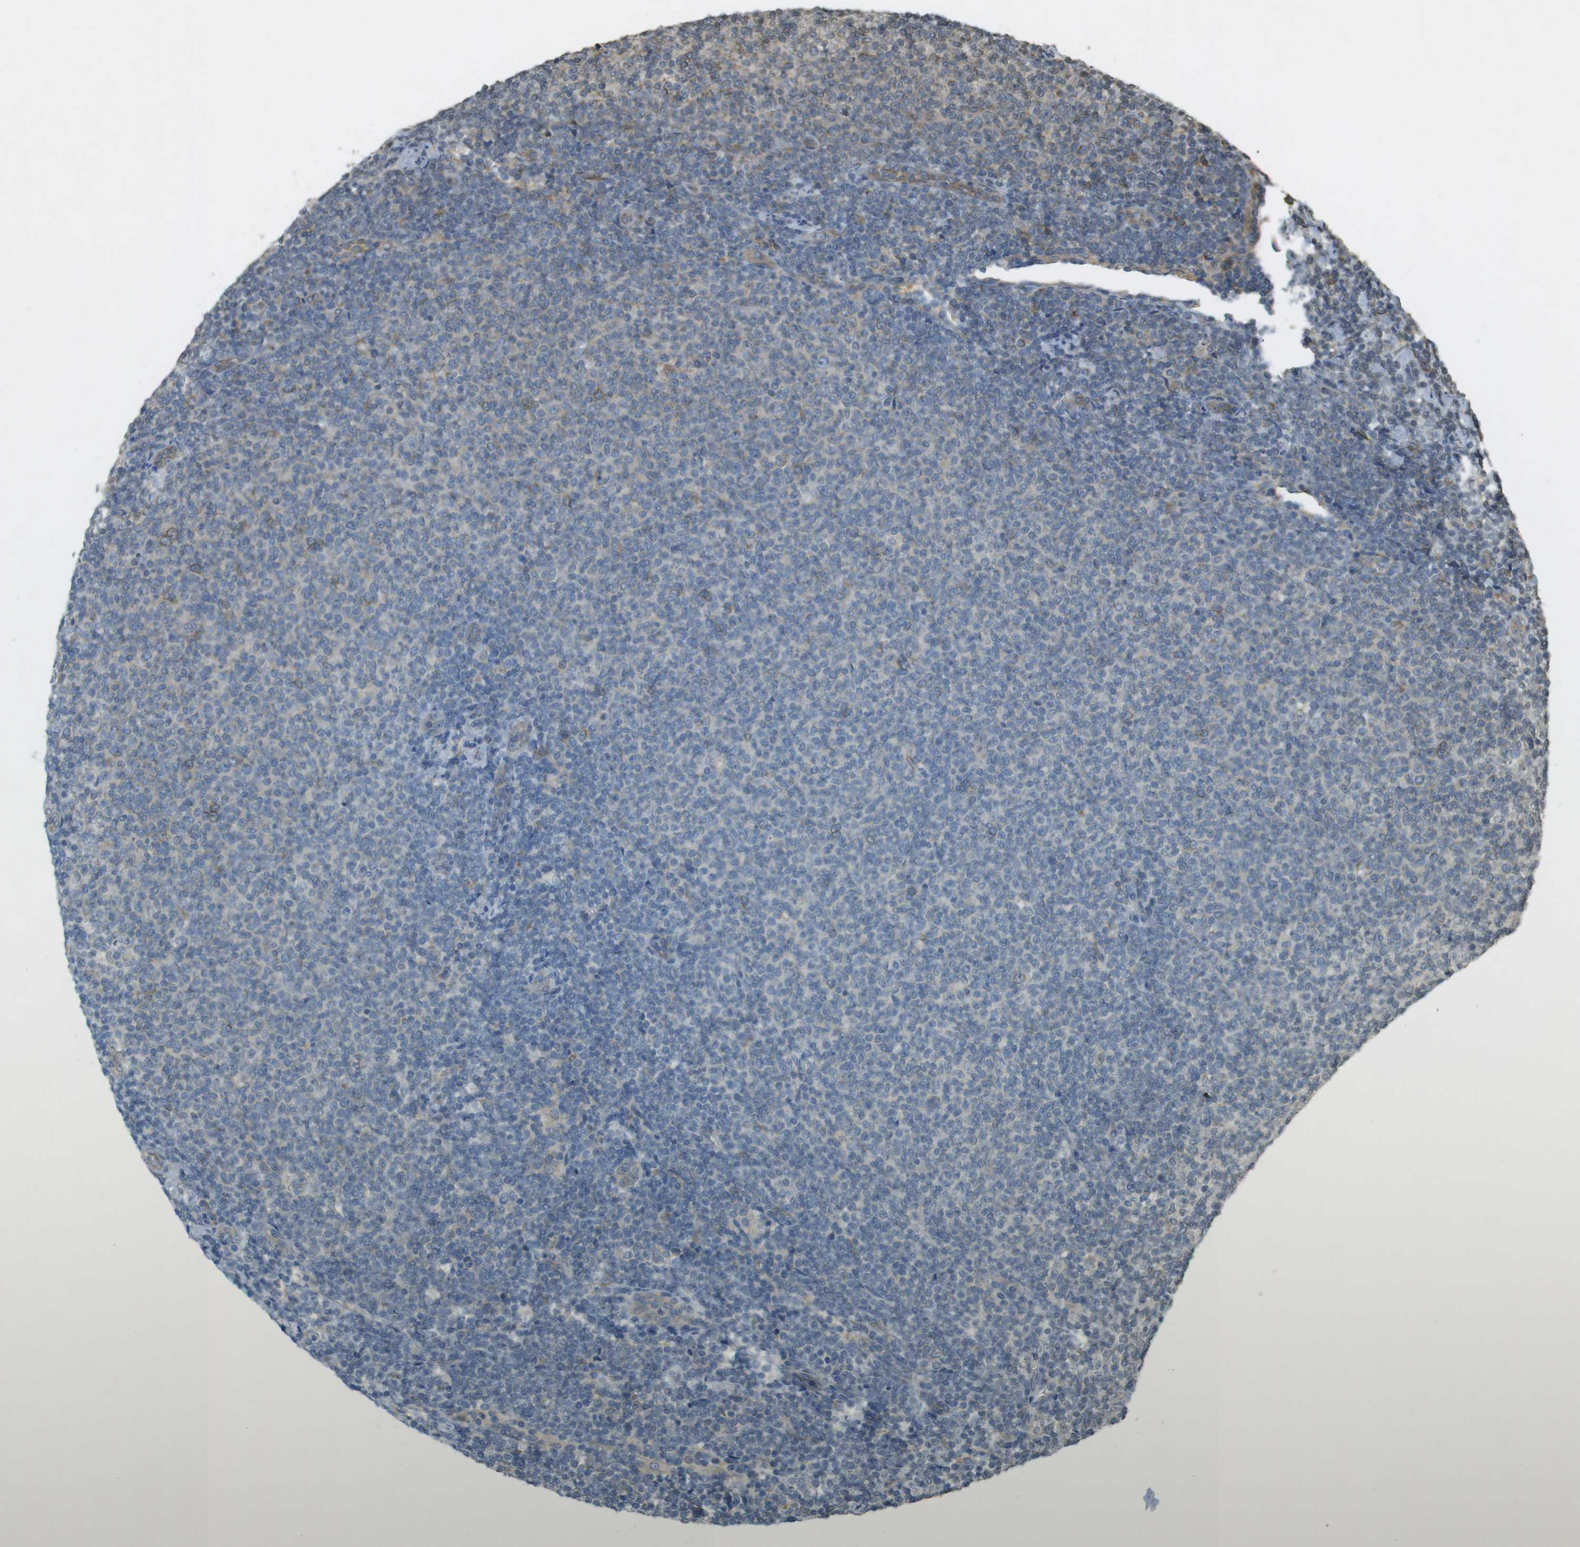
{"staining": {"intensity": "moderate", "quantity": "25%-75%", "location": "cytoplasmic/membranous"}, "tissue": "lymphoma", "cell_type": "Tumor cells", "image_type": "cancer", "snomed": [{"axis": "morphology", "description": "Malignant lymphoma, non-Hodgkin's type, Low grade"}, {"axis": "topography", "description": "Lymph node"}], "caption": "Human lymphoma stained for a protein (brown) displays moderate cytoplasmic/membranous positive staining in approximately 25%-75% of tumor cells.", "gene": "KIF5B", "patient": {"sex": "male", "age": 66}}